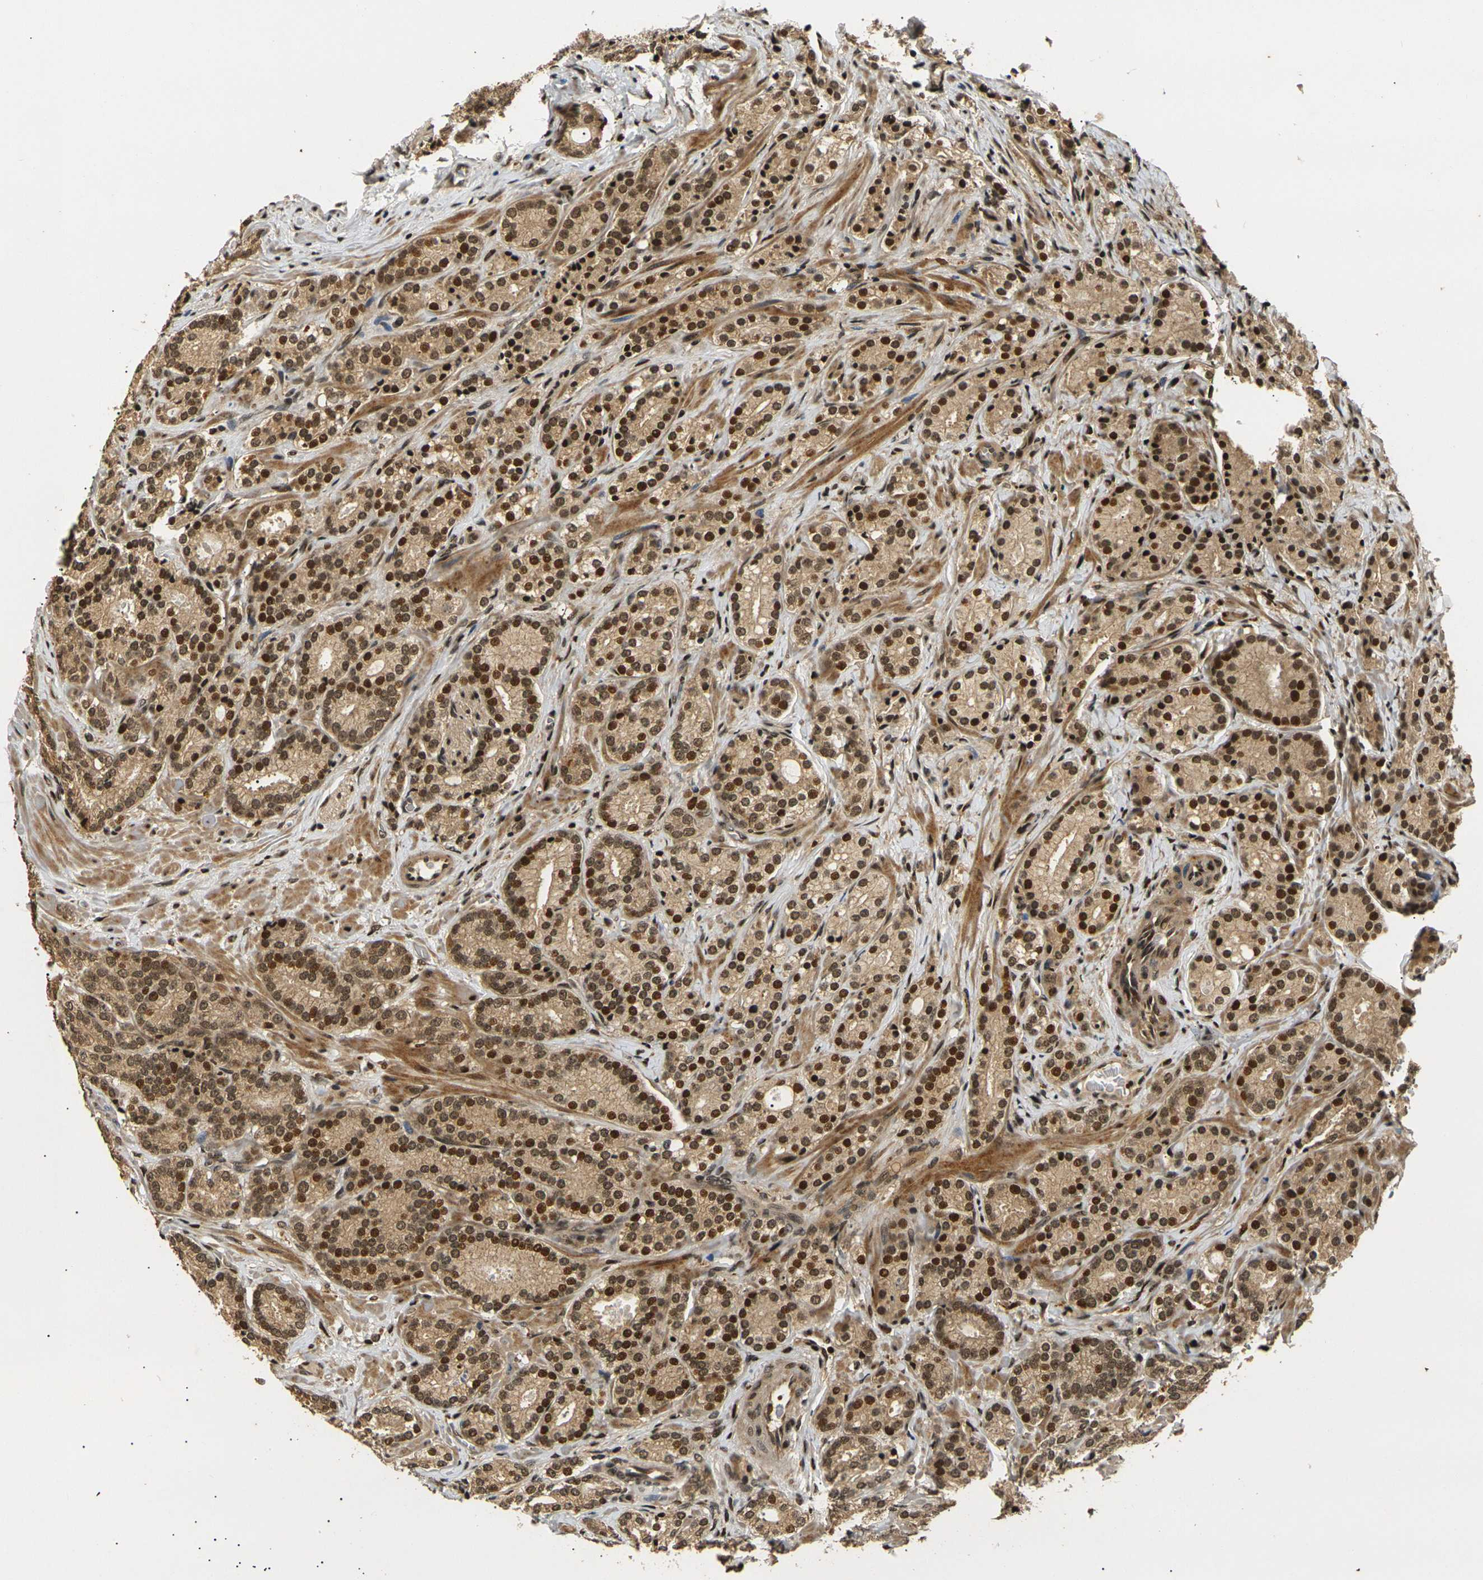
{"staining": {"intensity": "strong", "quantity": ">75%", "location": "cytoplasmic/membranous,nuclear"}, "tissue": "prostate cancer", "cell_type": "Tumor cells", "image_type": "cancer", "snomed": [{"axis": "morphology", "description": "Adenocarcinoma, High grade"}, {"axis": "topography", "description": "Prostate"}], "caption": "Tumor cells display strong cytoplasmic/membranous and nuclear staining in approximately >75% of cells in prostate cancer (adenocarcinoma (high-grade)). (DAB (3,3'-diaminobenzidine) IHC, brown staining for protein, blue staining for nuclei).", "gene": "ACTL6A", "patient": {"sex": "male", "age": 61}}